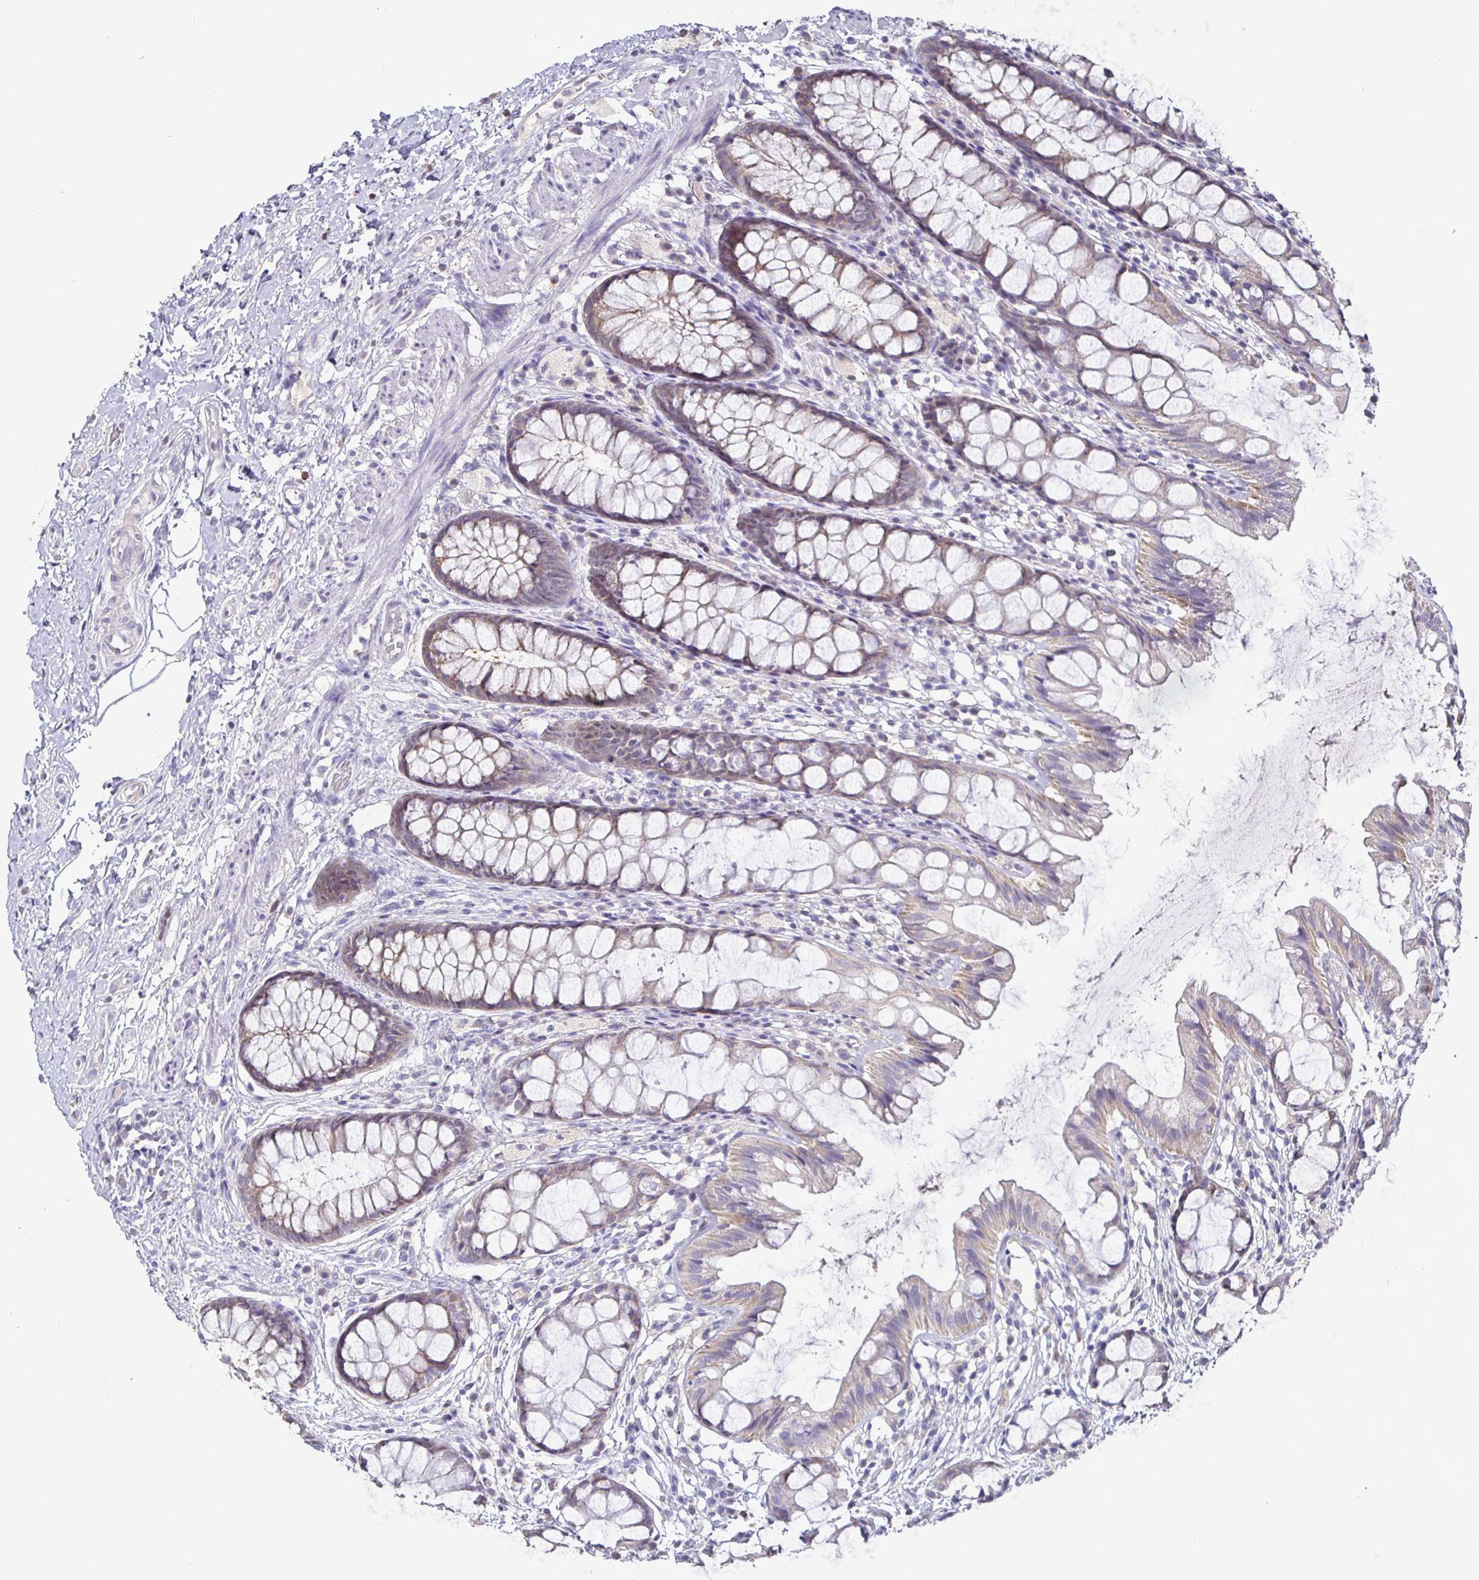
{"staining": {"intensity": "weak", "quantity": "25%-75%", "location": "cytoplasmic/membranous"}, "tissue": "rectum", "cell_type": "Glandular cells", "image_type": "normal", "snomed": [{"axis": "morphology", "description": "Normal tissue, NOS"}, {"axis": "topography", "description": "Rectum"}], "caption": "Immunohistochemistry (IHC) (DAB (3,3'-diaminobenzidine)) staining of unremarkable rectum demonstrates weak cytoplasmic/membranous protein staining in about 25%-75% of glandular cells.", "gene": "SHISA4", "patient": {"sex": "female", "age": 62}}